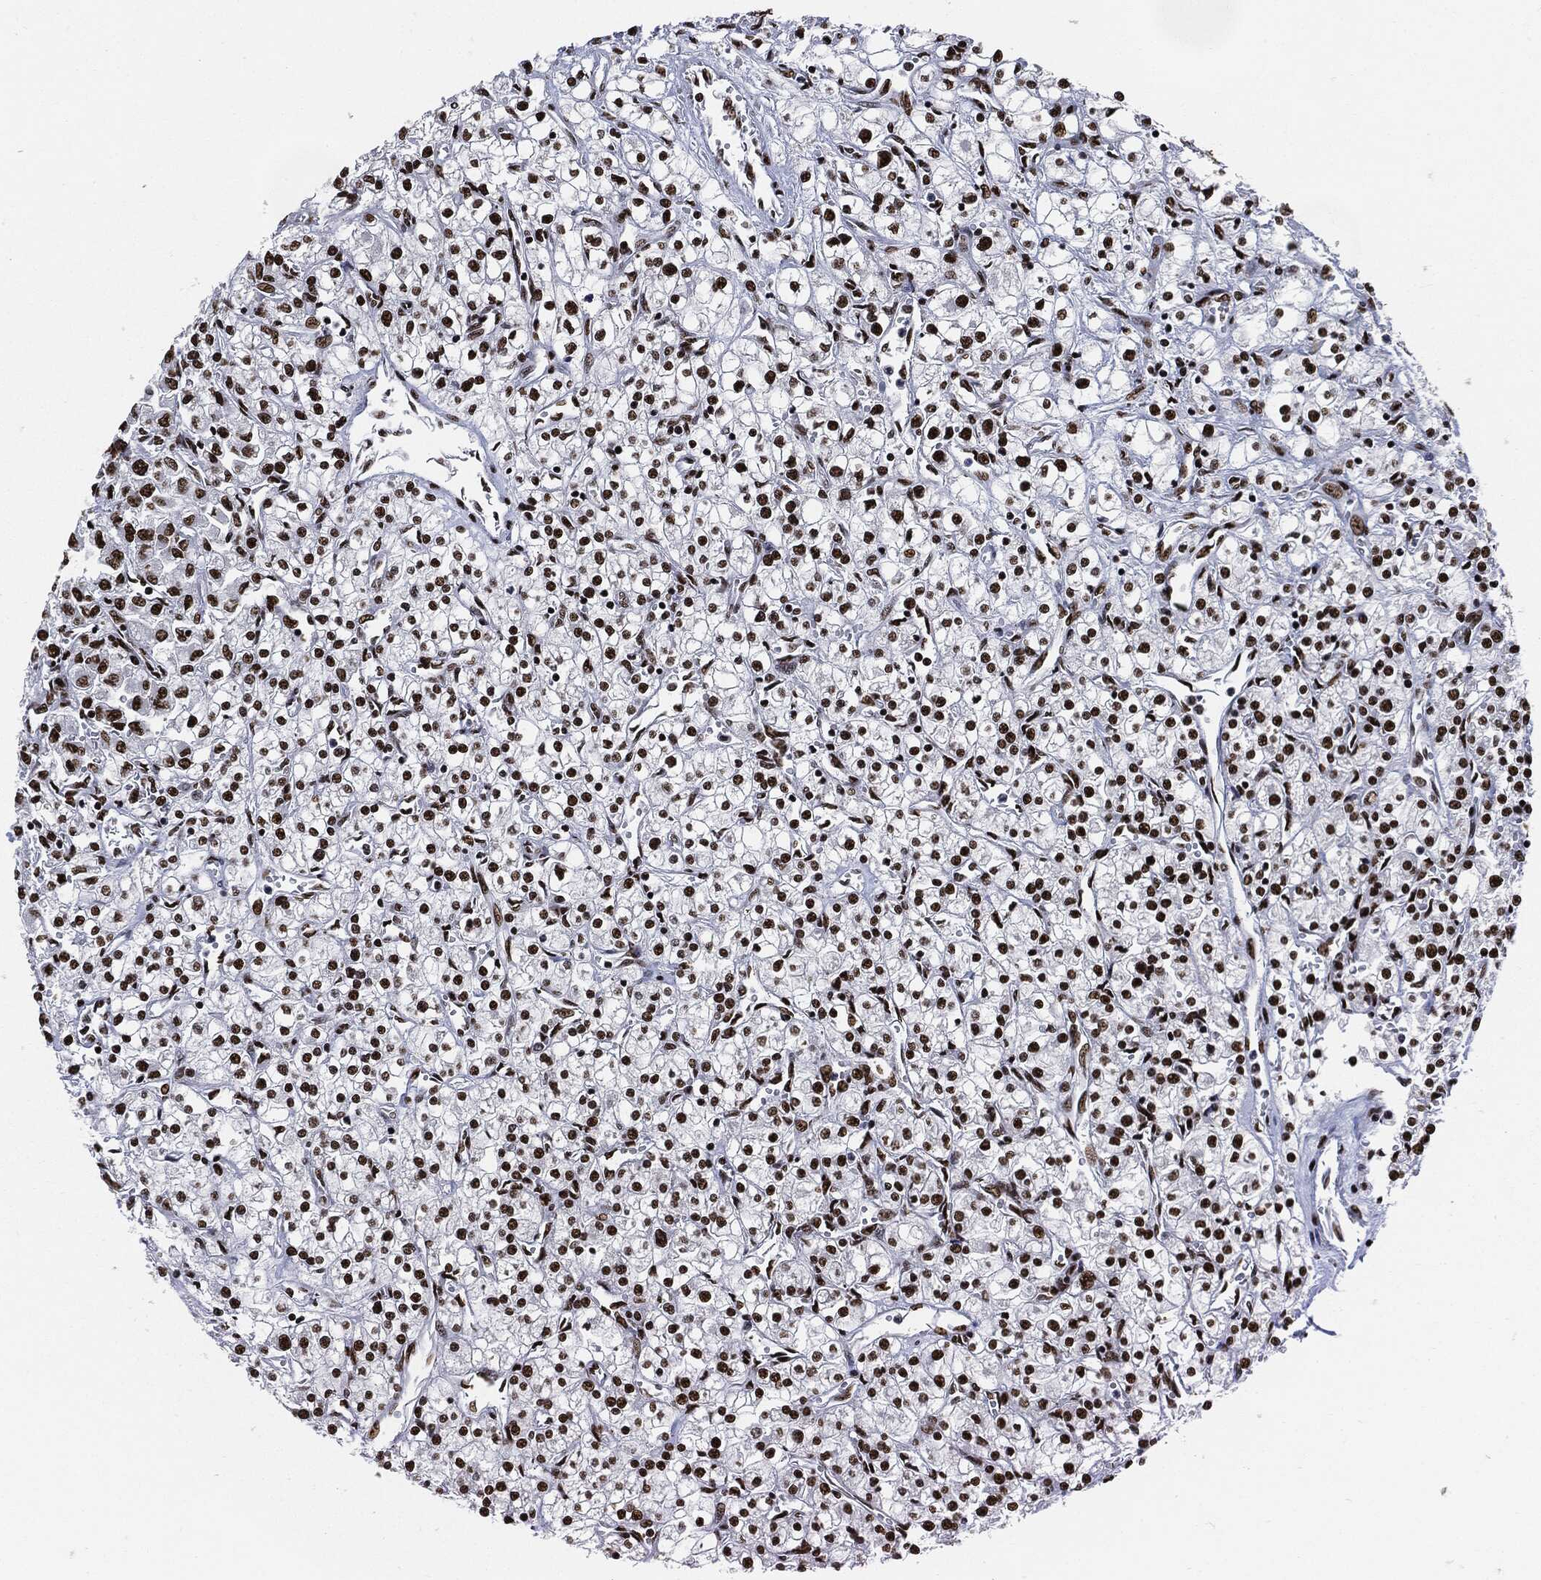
{"staining": {"intensity": "strong", "quantity": ">75%", "location": "nuclear"}, "tissue": "renal cancer", "cell_type": "Tumor cells", "image_type": "cancer", "snomed": [{"axis": "morphology", "description": "Adenocarcinoma, NOS"}, {"axis": "topography", "description": "Kidney"}], "caption": "Renal cancer (adenocarcinoma) tissue demonstrates strong nuclear staining in about >75% of tumor cells (DAB = brown stain, brightfield microscopy at high magnification).", "gene": "RECQL", "patient": {"sex": "male", "age": 80}}